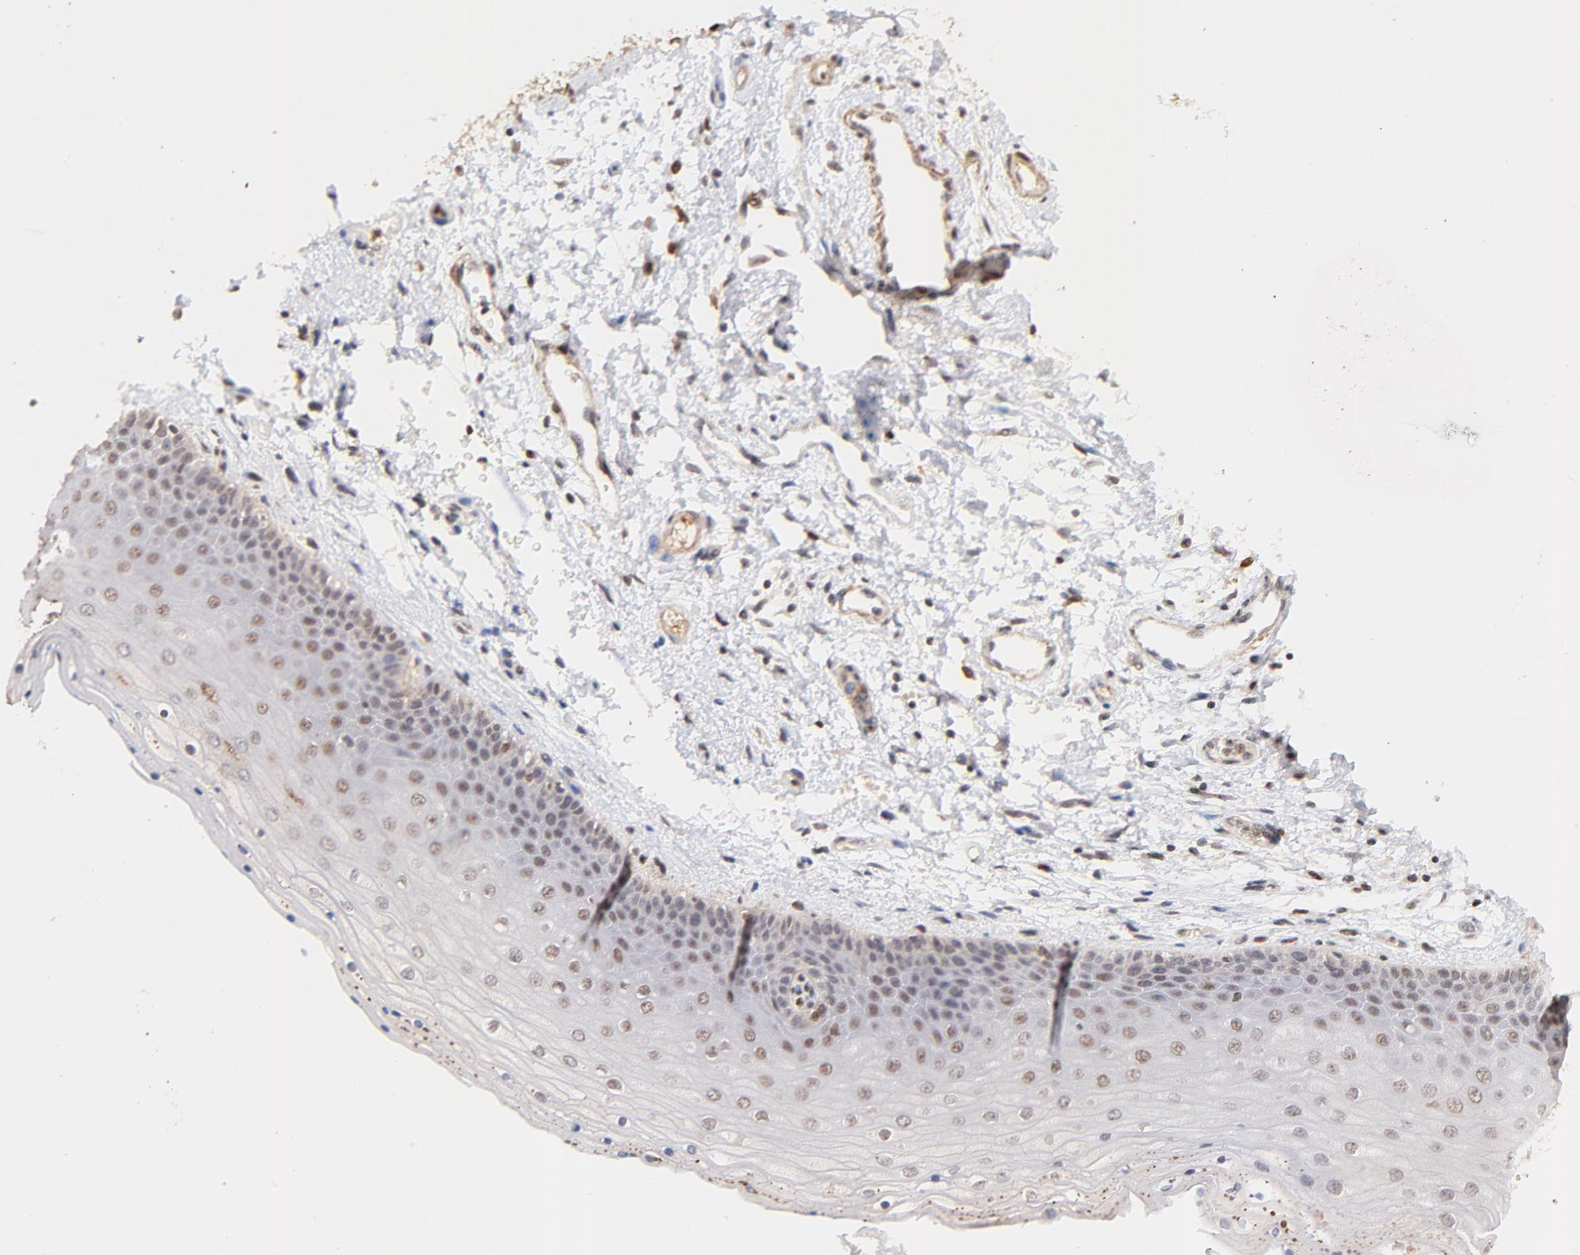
{"staining": {"intensity": "weak", "quantity": ">75%", "location": "nuclear"}, "tissue": "skin", "cell_type": "Epidermal cells", "image_type": "normal", "snomed": [{"axis": "morphology", "description": "Normal tissue, NOS"}, {"axis": "topography", "description": "Anal"}], "caption": "Skin stained for a protein (brown) demonstrates weak nuclear positive positivity in about >75% of epidermal cells.", "gene": "ZFP92", "patient": {"sex": "female", "age": 46}}